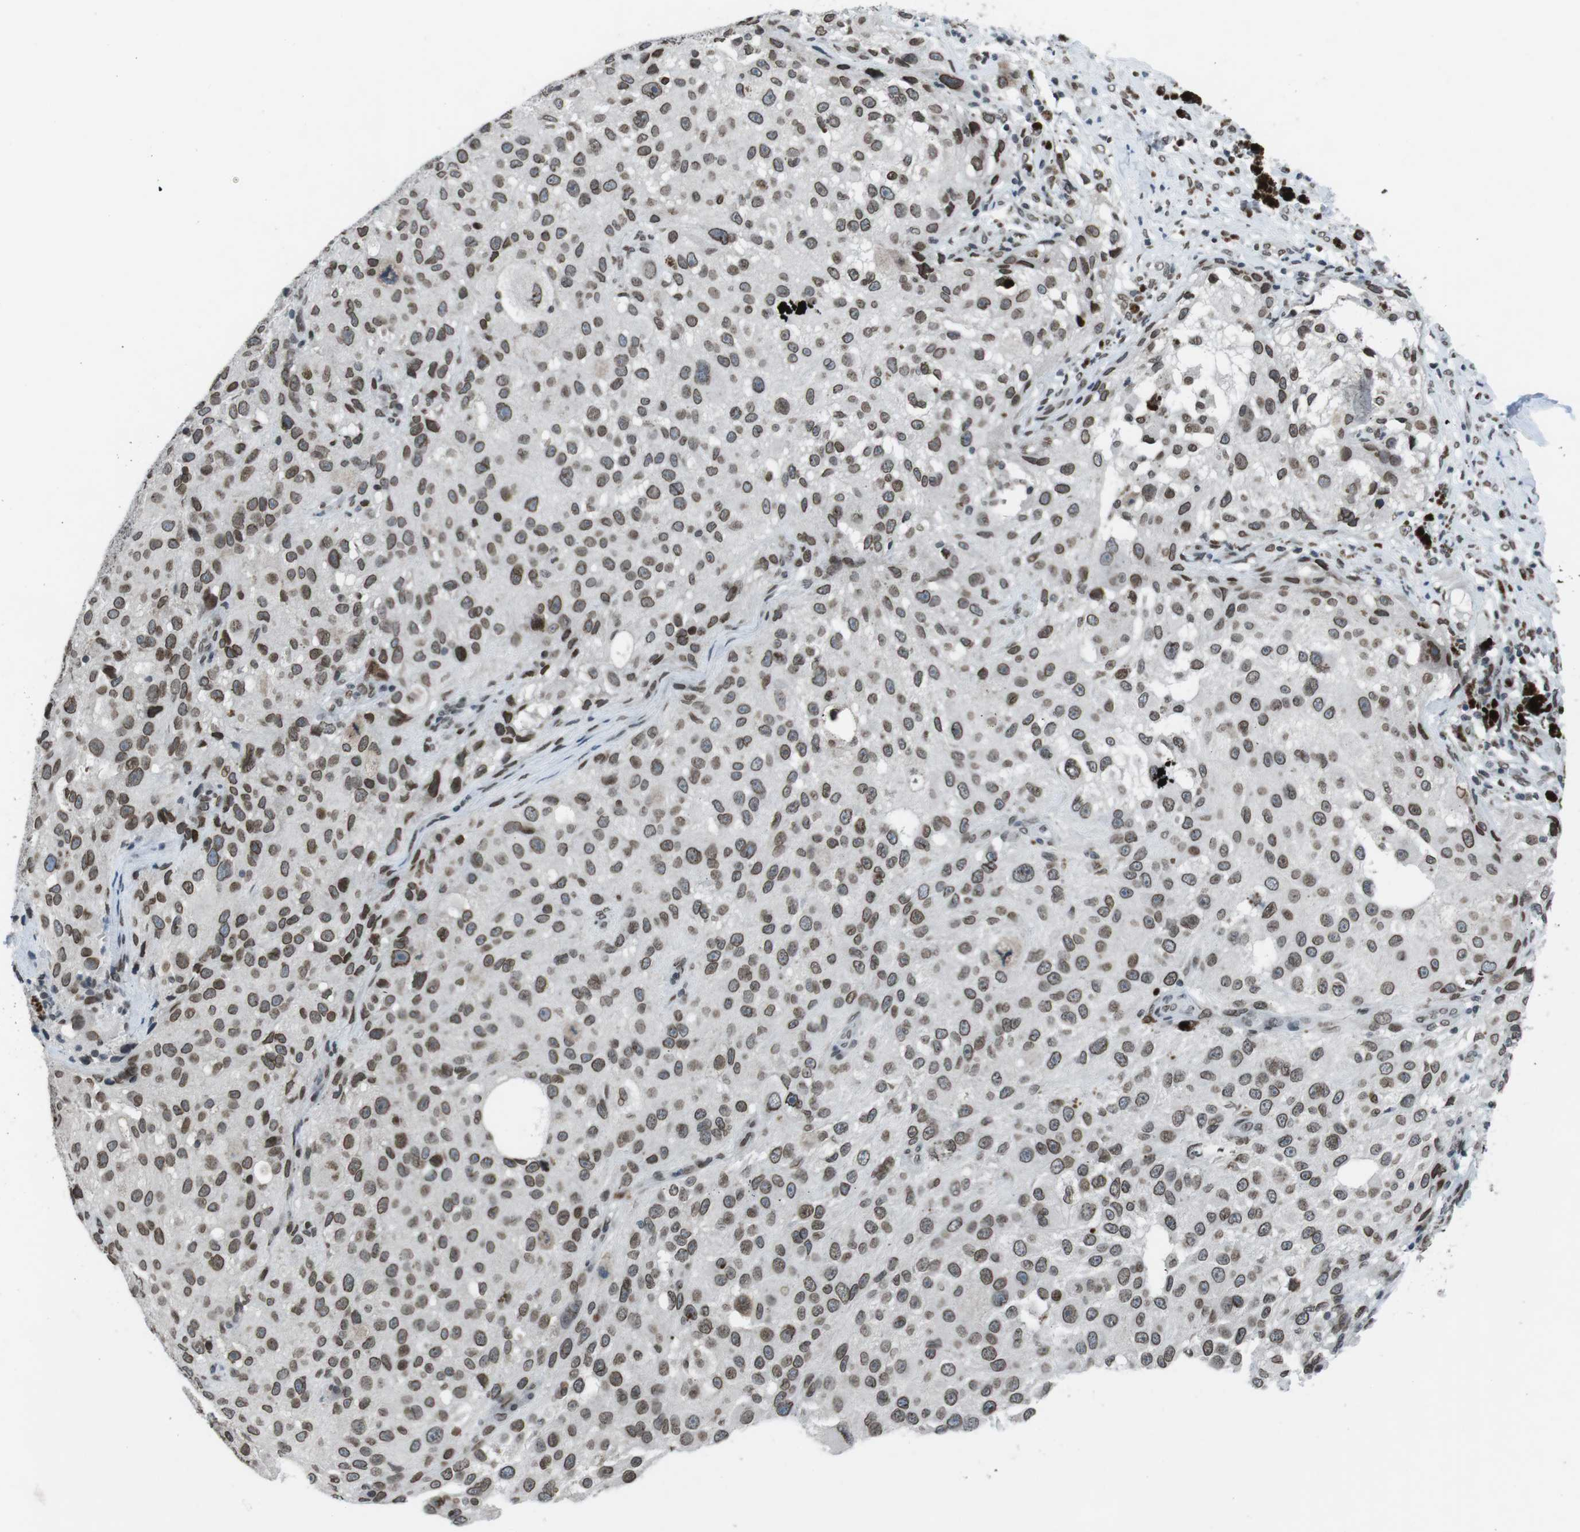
{"staining": {"intensity": "moderate", "quantity": ">75%", "location": "cytoplasmic/membranous,nuclear"}, "tissue": "melanoma", "cell_type": "Tumor cells", "image_type": "cancer", "snomed": [{"axis": "morphology", "description": "Necrosis, NOS"}, {"axis": "morphology", "description": "Malignant melanoma, NOS"}, {"axis": "topography", "description": "Skin"}], "caption": "Immunohistochemical staining of human malignant melanoma exhibits medium levels of moderate cytoplasmic/membranous and nuclear protein expression in approximately >75% of tumor cells.", "gene": "MAD1L1", "patient": {"sex": "female", "age": 87}}